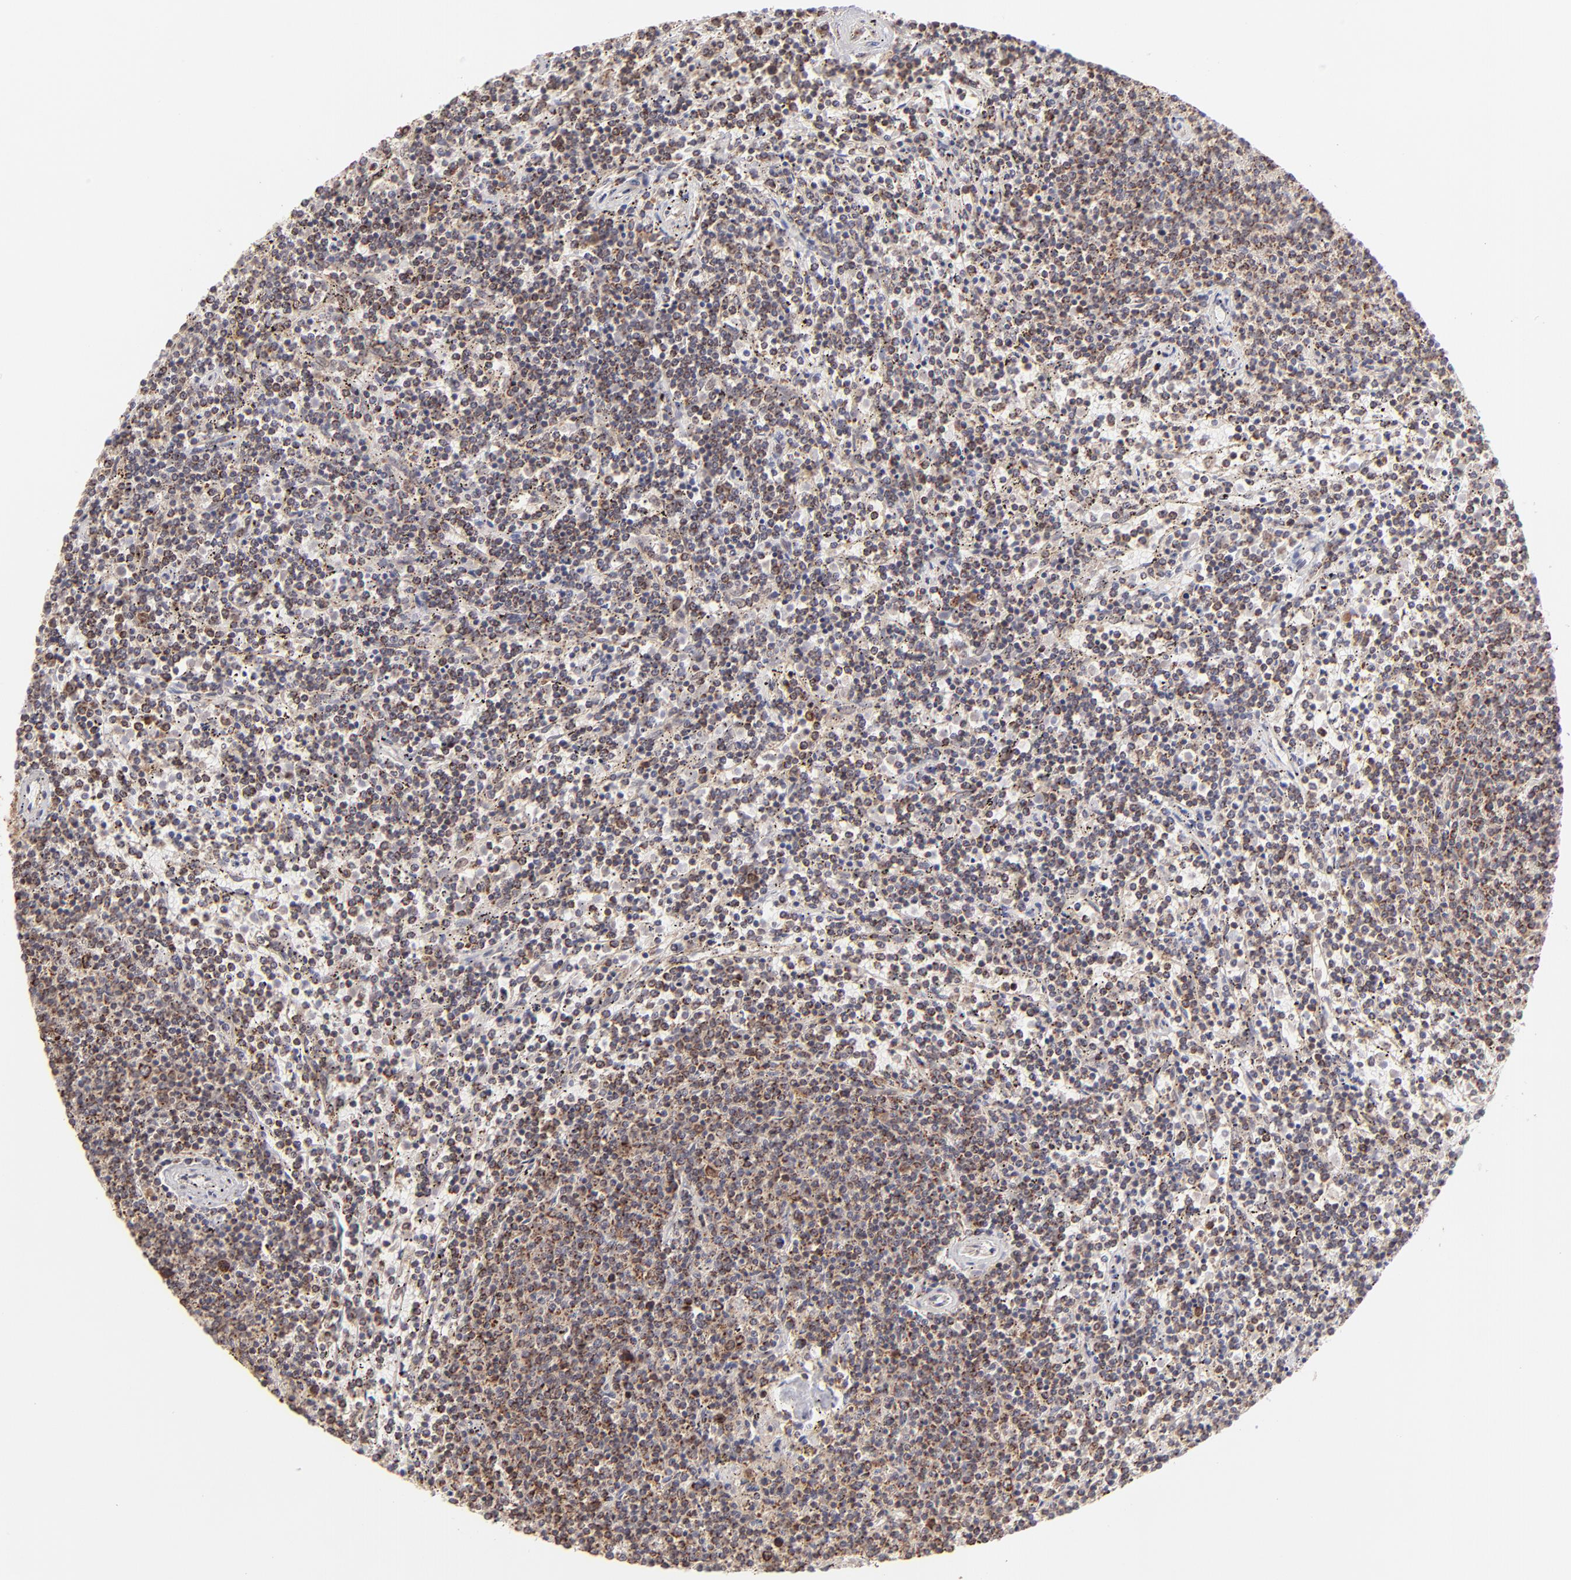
{"staining": {"intensity": "moderate", "quantity": "25%-75%", "location": "cytoplasmic/membranous"}, "tissue": "lymphoma", "cell_type": "Tumor cells", "image_type": "cancer", "snomed": [{"axis": "morphology", "description": "Malignant lymphoma, non-Hodgkin's type, Low grade"}, {"axis": "topography", "description": "Spleen"}], "caption": "A photomicrograph showing moderate cytoplasmic/membranous staining in approximately 25%-75% of tumor cells in malignant lymphoma, non-Hodgkin's type (low-grade), as visualized by brown immunohistochemical staining.", "gene": "SLC15A1", "patient": {"sex": "female", "age": 50}}